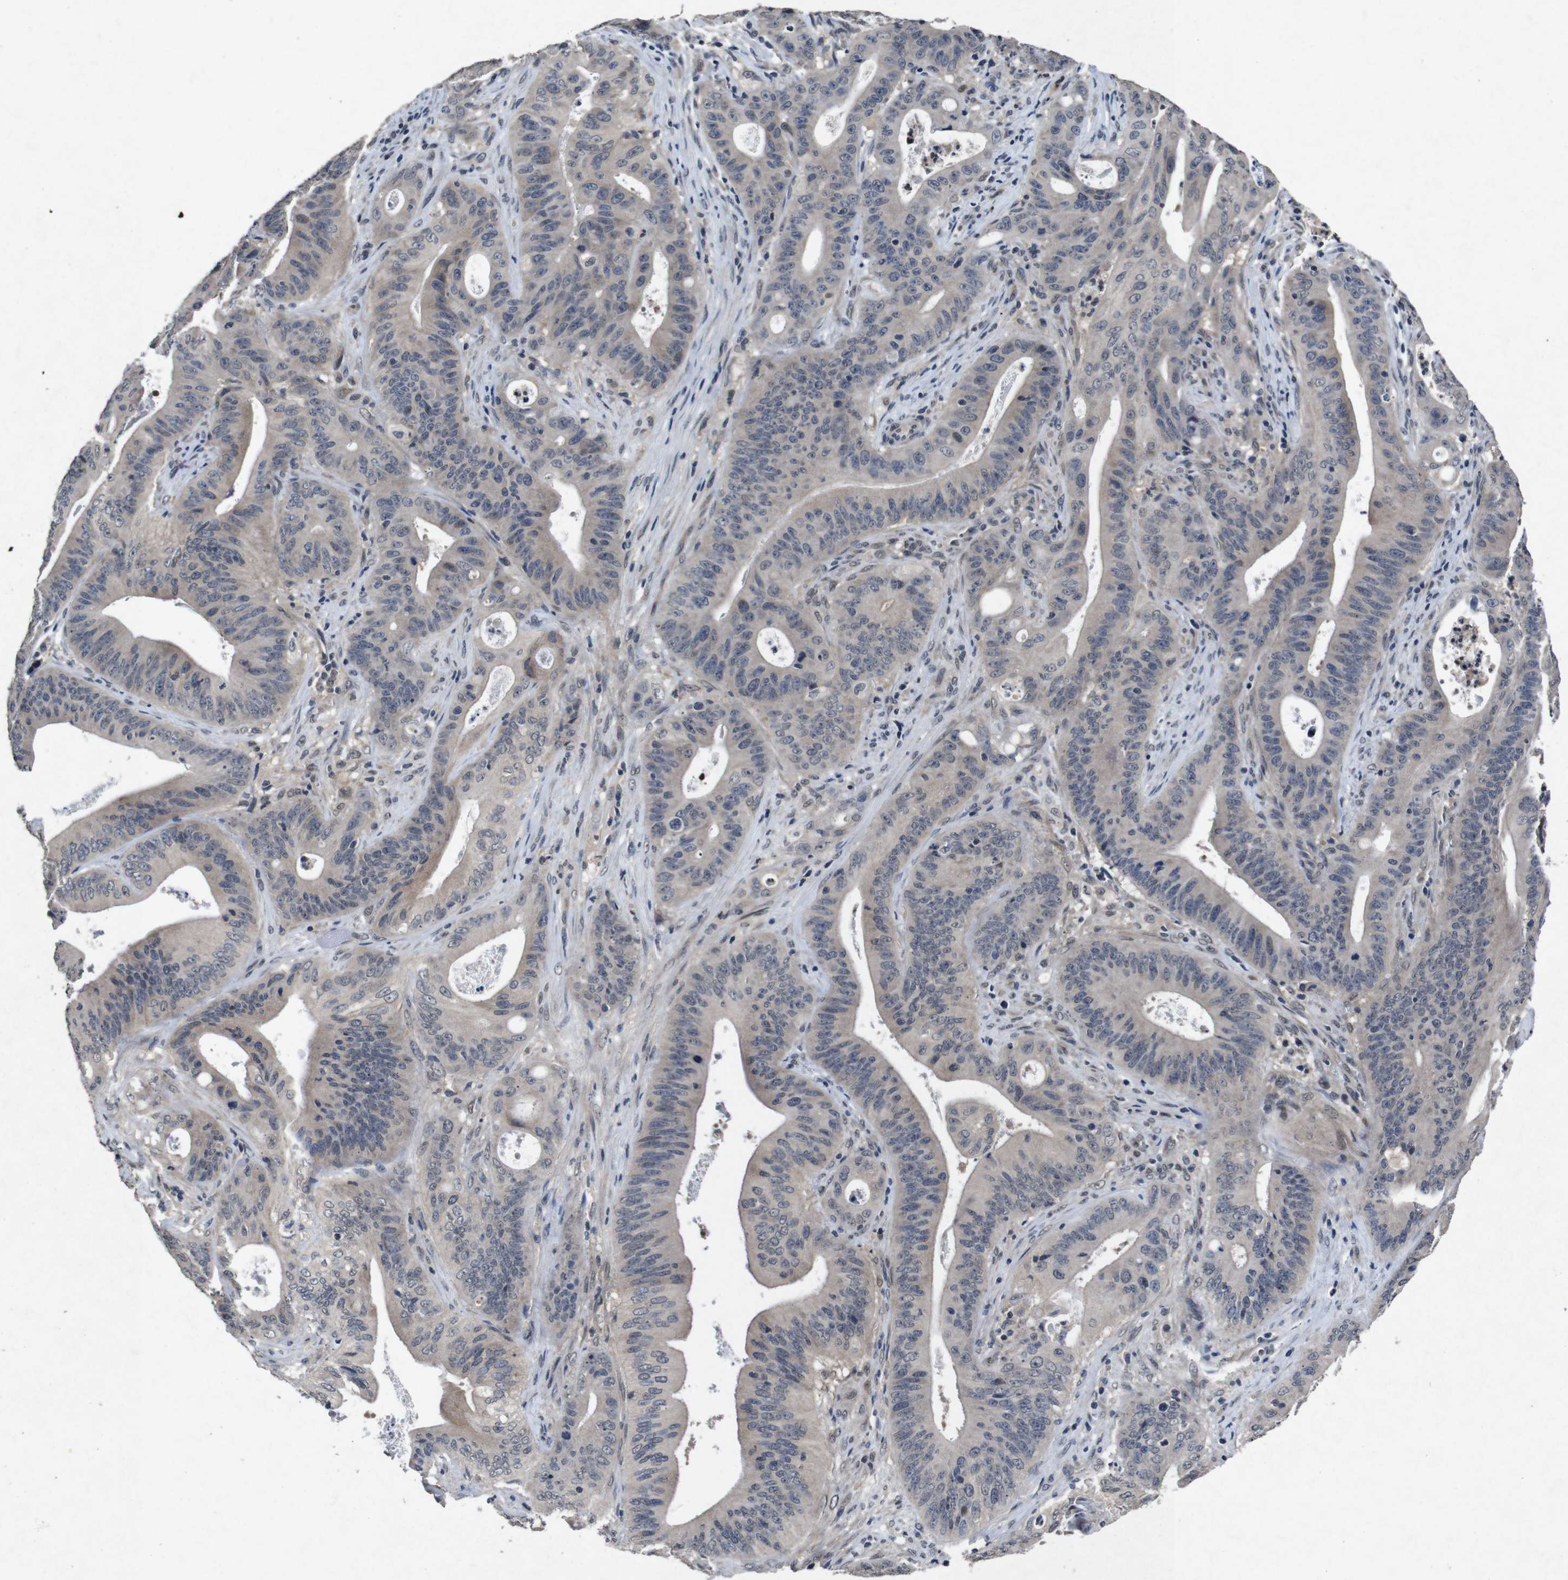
{"staining": {"intensity": "negative", "quantity": "none", "location": "none"}, "tissue": "pancreatic cancer", "cell_type": "Tumor cells", "image_type": "cancer", "snomed": [{"axis": "morphology", "description": "Normal tissue, NOS"}, {"axis": "topography", "description": "Lymph node"}], "caption": "Tumor cells show no significant expression in pancreatic cancer. (Immunohistochemistry, brightfield microscopy, high magnification).", "gene": "AKT3", "patient": {"sex": "male", "age": 62}}